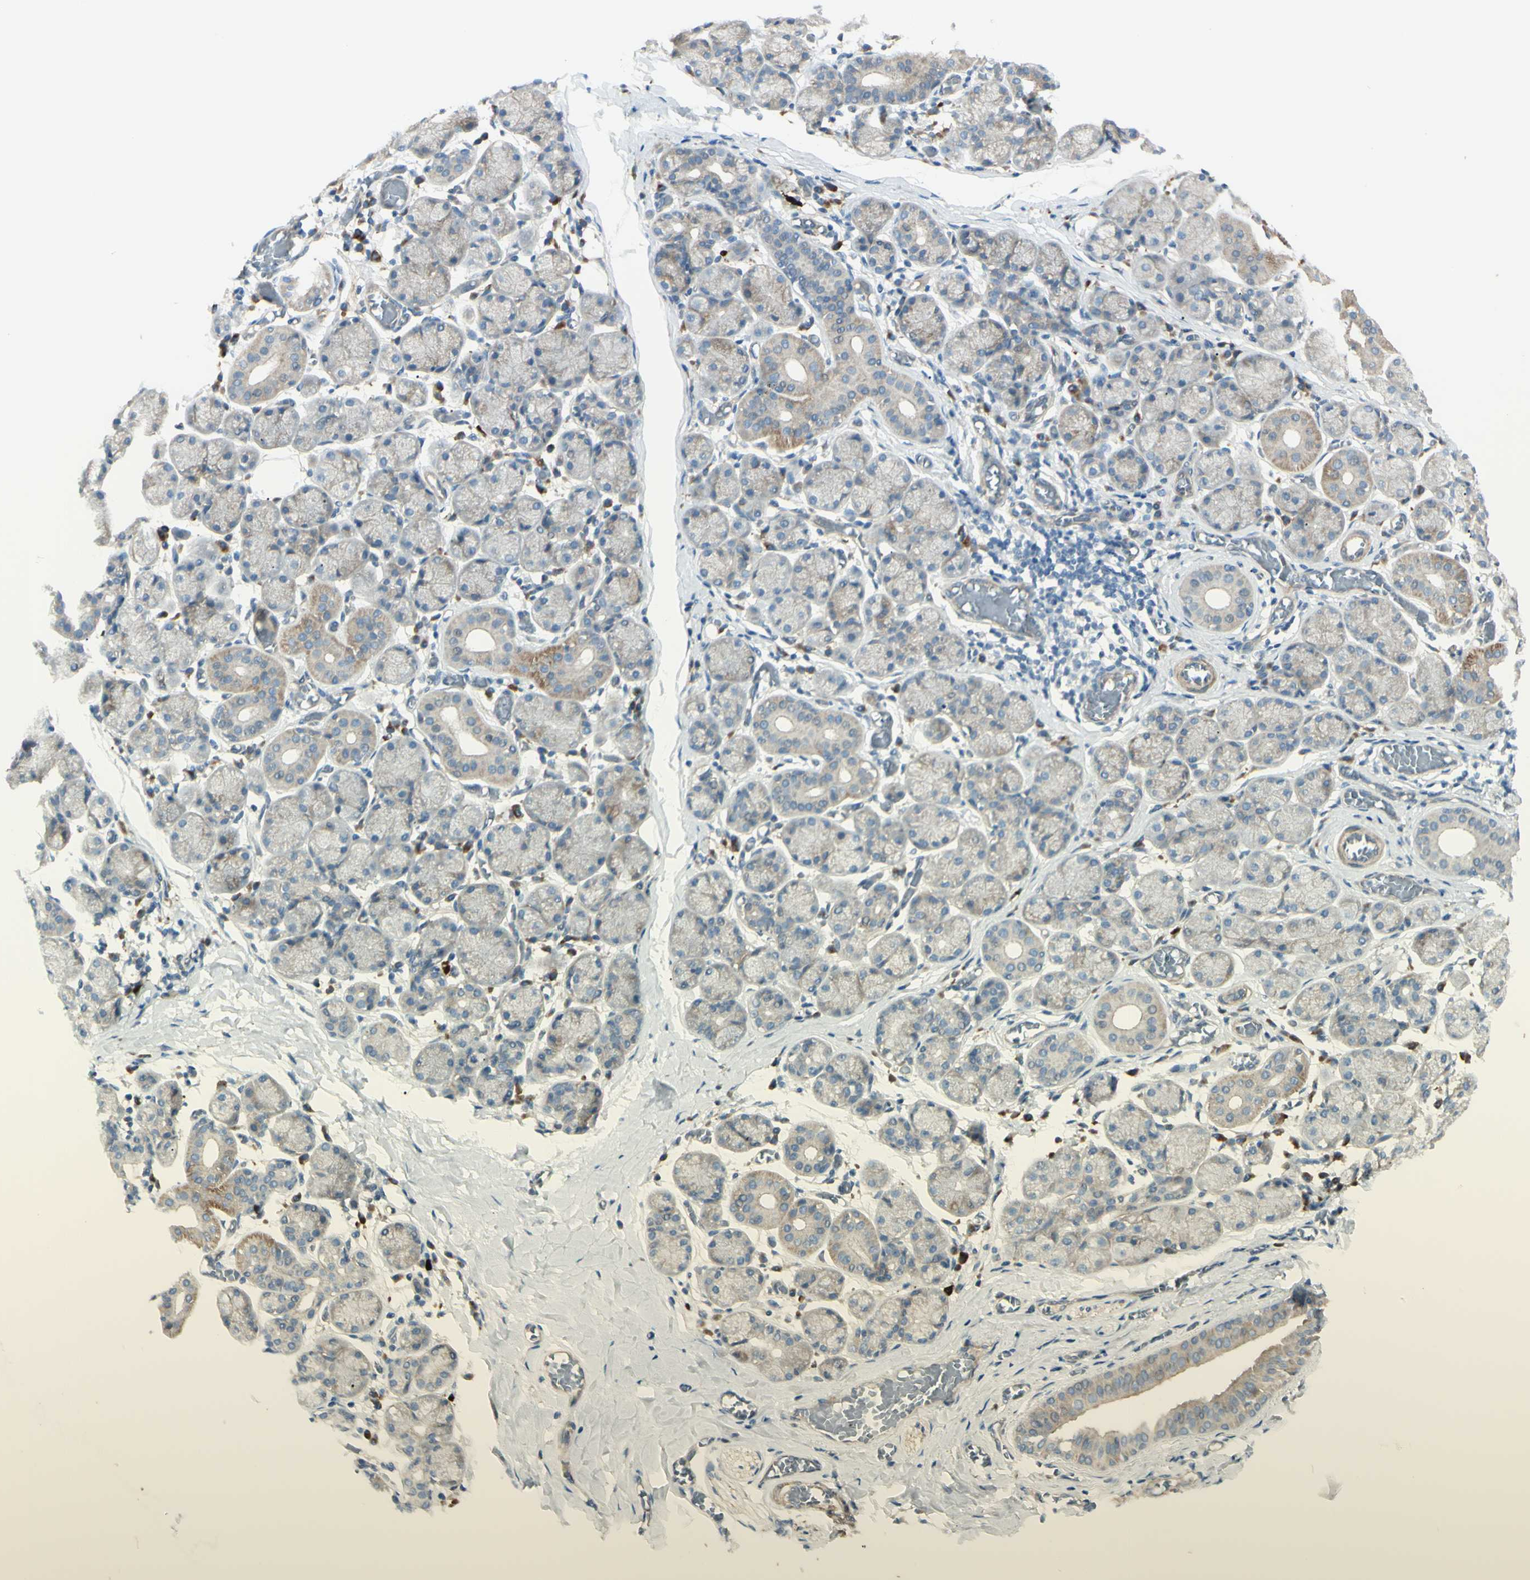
{"staining": {"intensity": "moderate", "quantity": "<25%", "location": "cytoplasmic/membranous"}, "tissue": "salivary gland", "cell_type": "Glandular cells", "image_type": "normal", "snomed": [{"axis": "morphology", "description": "Normal tissue, NOS"}, {"axis": "topography", "description": "Salivary gland"}], "caption": "The image demonstrates staining of benign salivary gland, revealing moderate cytoplasmic/membranous protein expression (brown color) within glandular cells.", "gene": "LRRK1", "patient": {"sex": "female", "age": 24}}